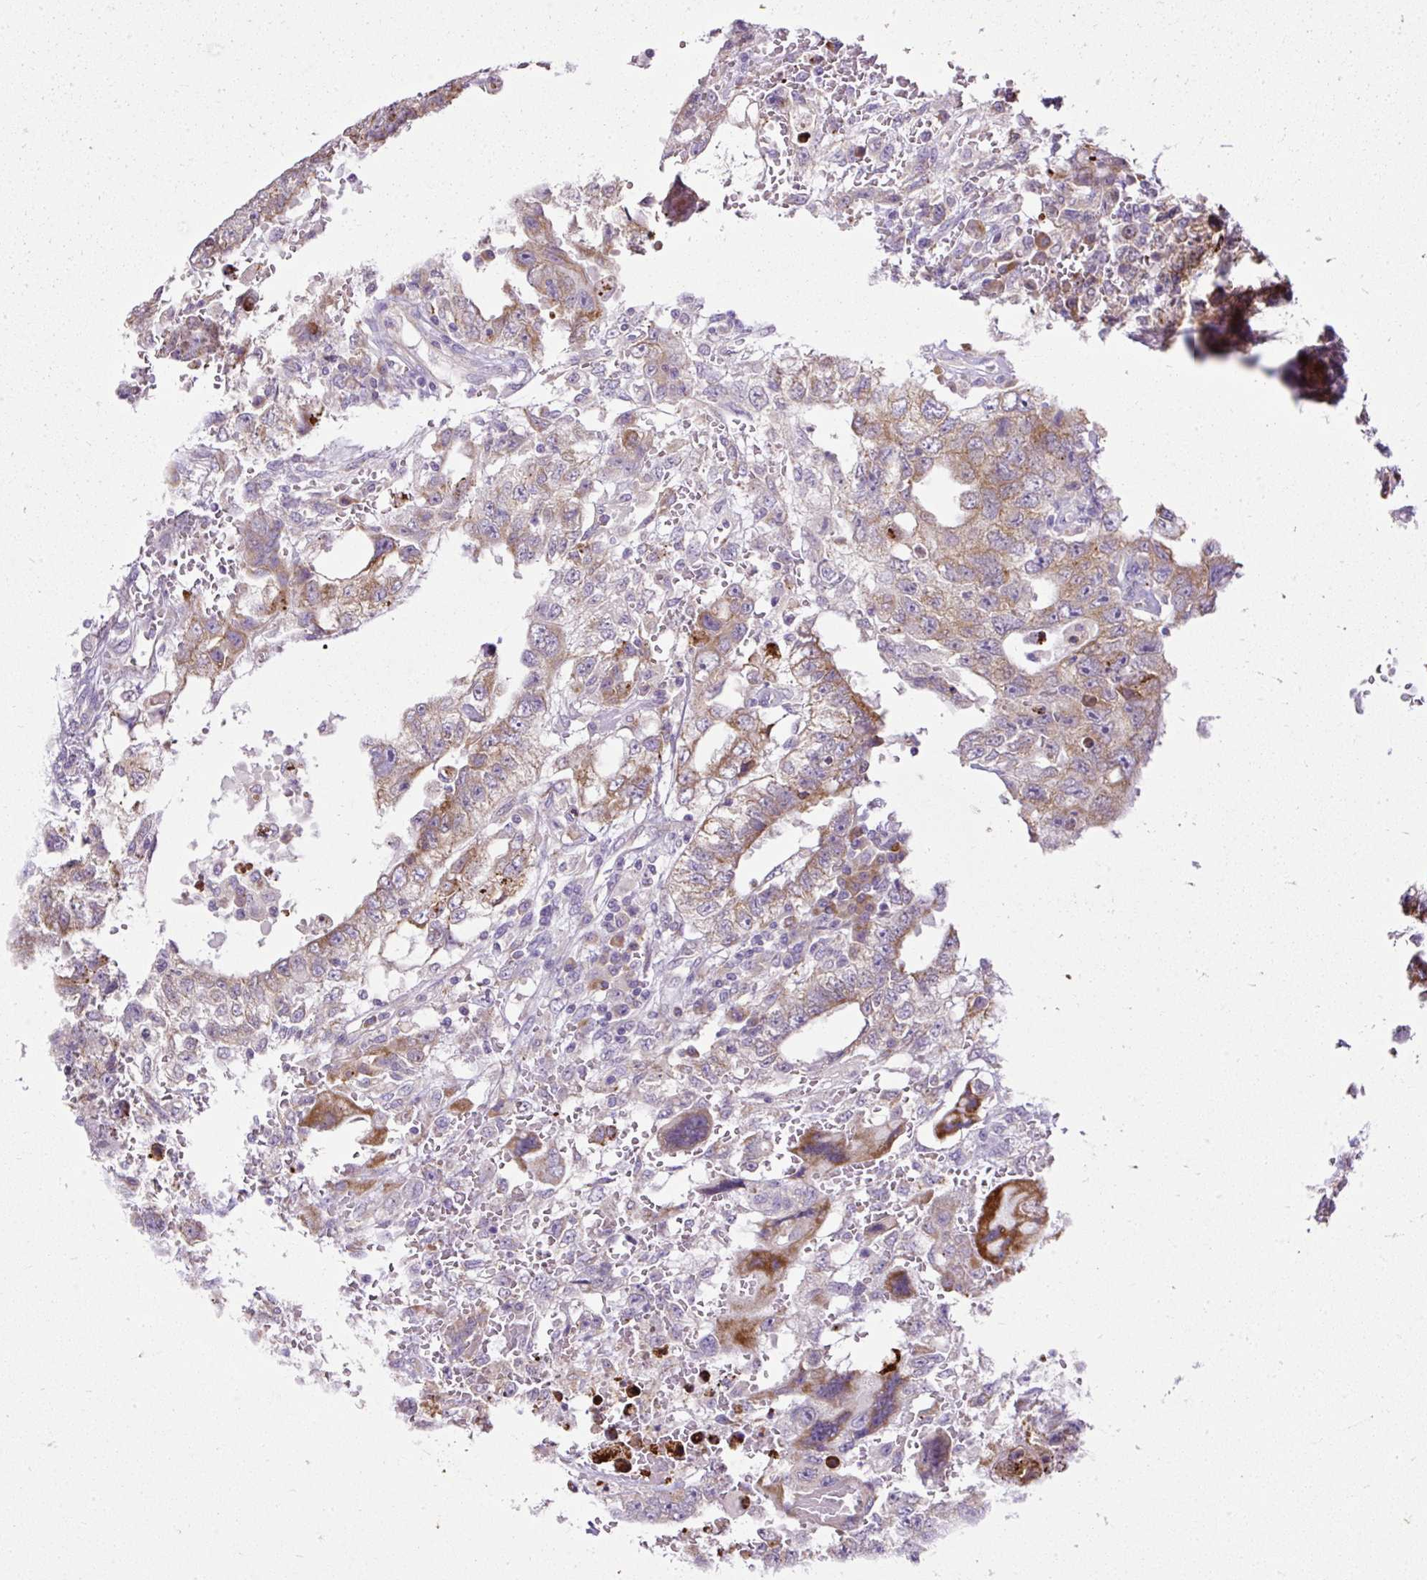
{"staining": {"intensity": "moderate", "quantity": "25%-75%", "location": "cytoplasmic/membranous"}, "tissue": "testis cancer", "cell_type": "Tumor cells", "image_type": "cancer", "snomed": [{"axis": "morphology", "description": "Carcinoma, Embryonal, NOS"}, {"axis": "topography", "description": "Testis"}], "caption": "The micrograph reveals immunohistochemical staining of embryonal carcinoma (testis). There is moderate cytoplasmic/membranous staining is present in about 25%-75% of tumor cells. (DAB (3,3'-diaminobenzidine) IHC with brightfield microscopy, high magnification).", "gene": "FMC1", "patient": {"sex": "male", "age": 26}}